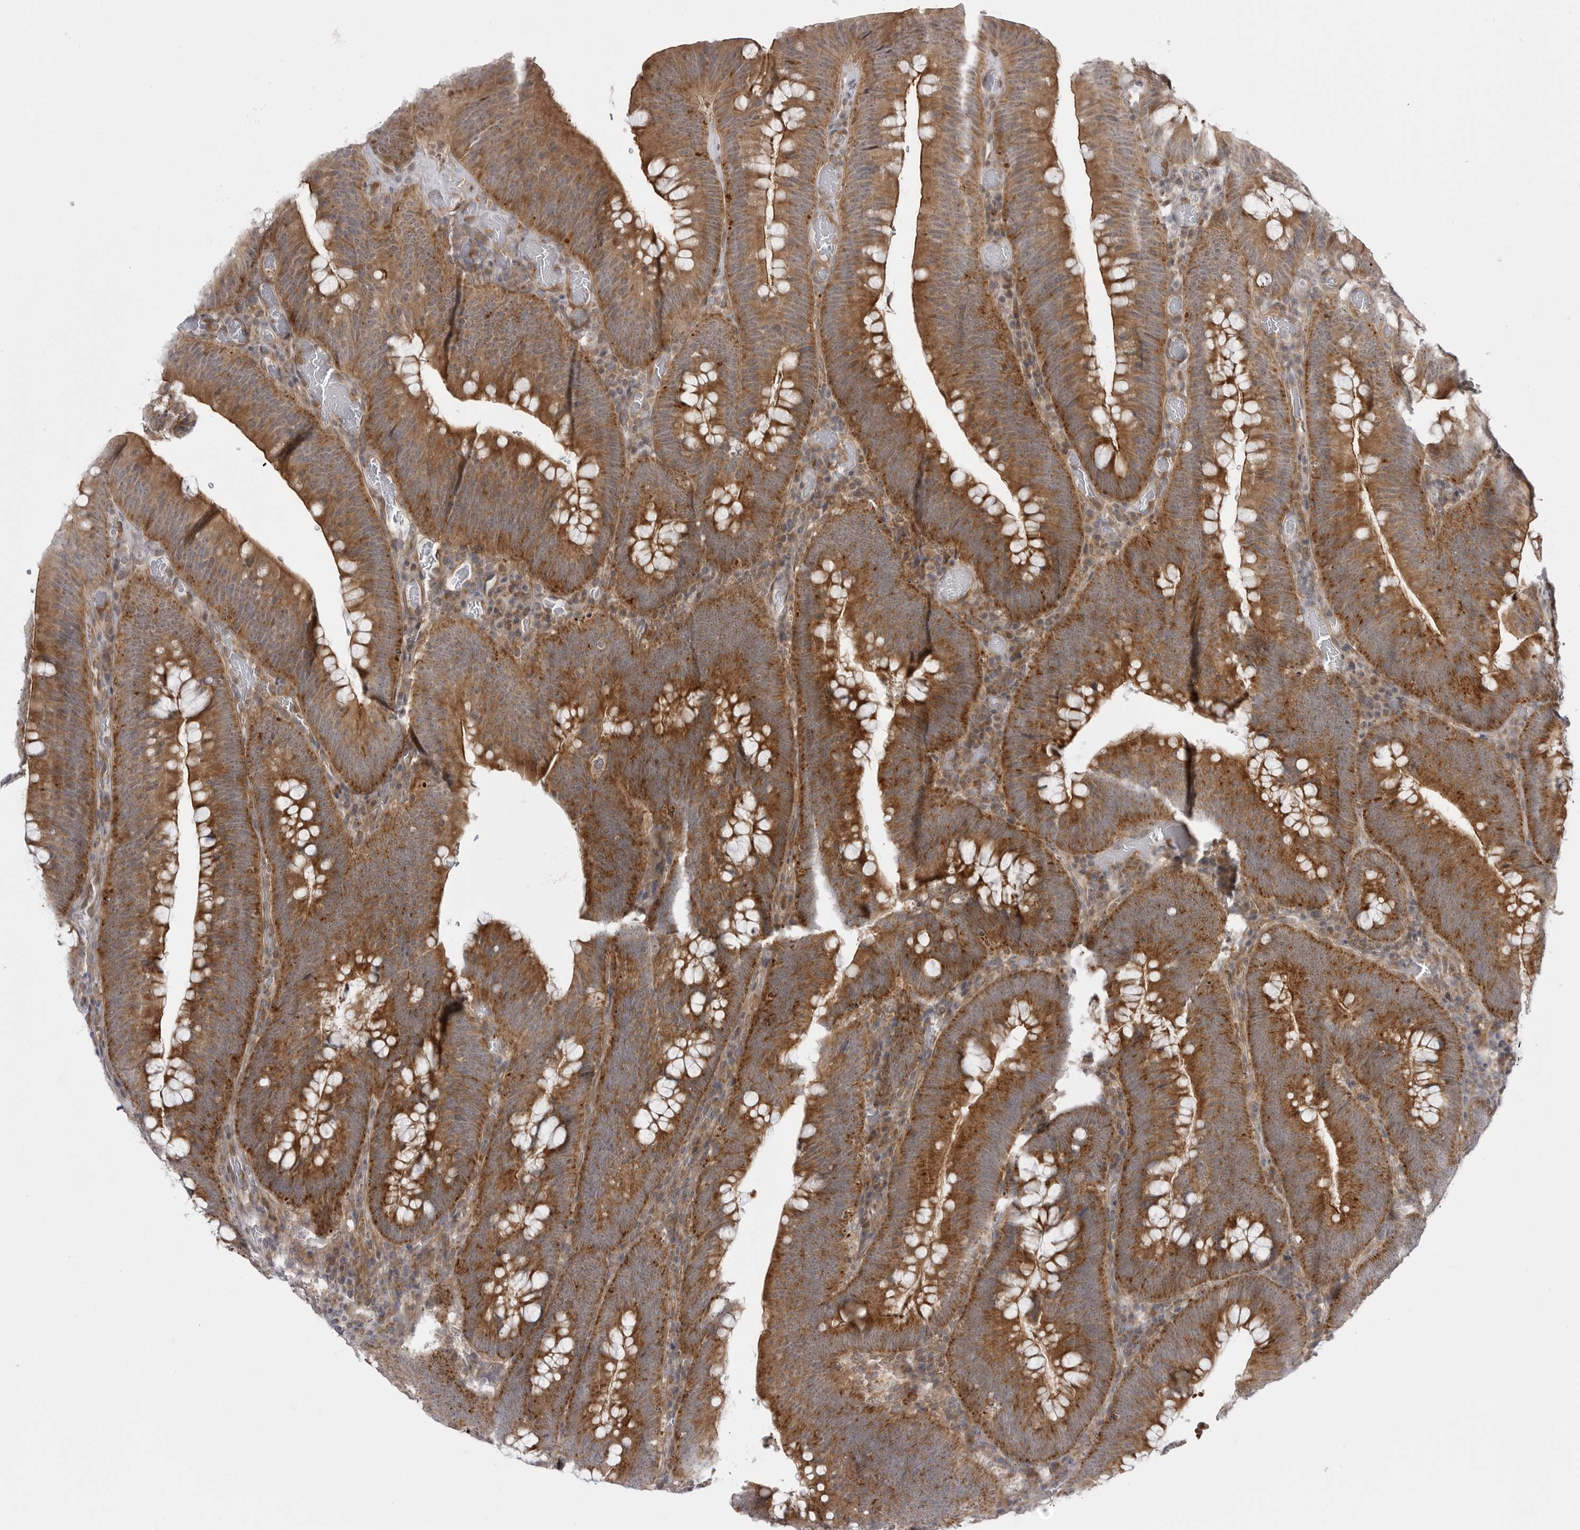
{"staining": {"intensity": "strong", "quantity": ">75%", "location": "cytoplasmic/membranous"}, "tissue": "colorectal cancer", "cell_type": "Tumor cells", "image_type": "cancer", "snomed": [{"axis": "morphology", "description": "Normal tissue, NOS"}, {"axis": "topography", "description": "Colon"}], "caption": "The micrograph reveals immunohistochemical staining of colorectal cancer. There is strong cytoplasmic/membranous expression is seen in about >75% of tumor cells.", "gene": "CCDC18", "patient": {"sex": "female", "age": 82}}